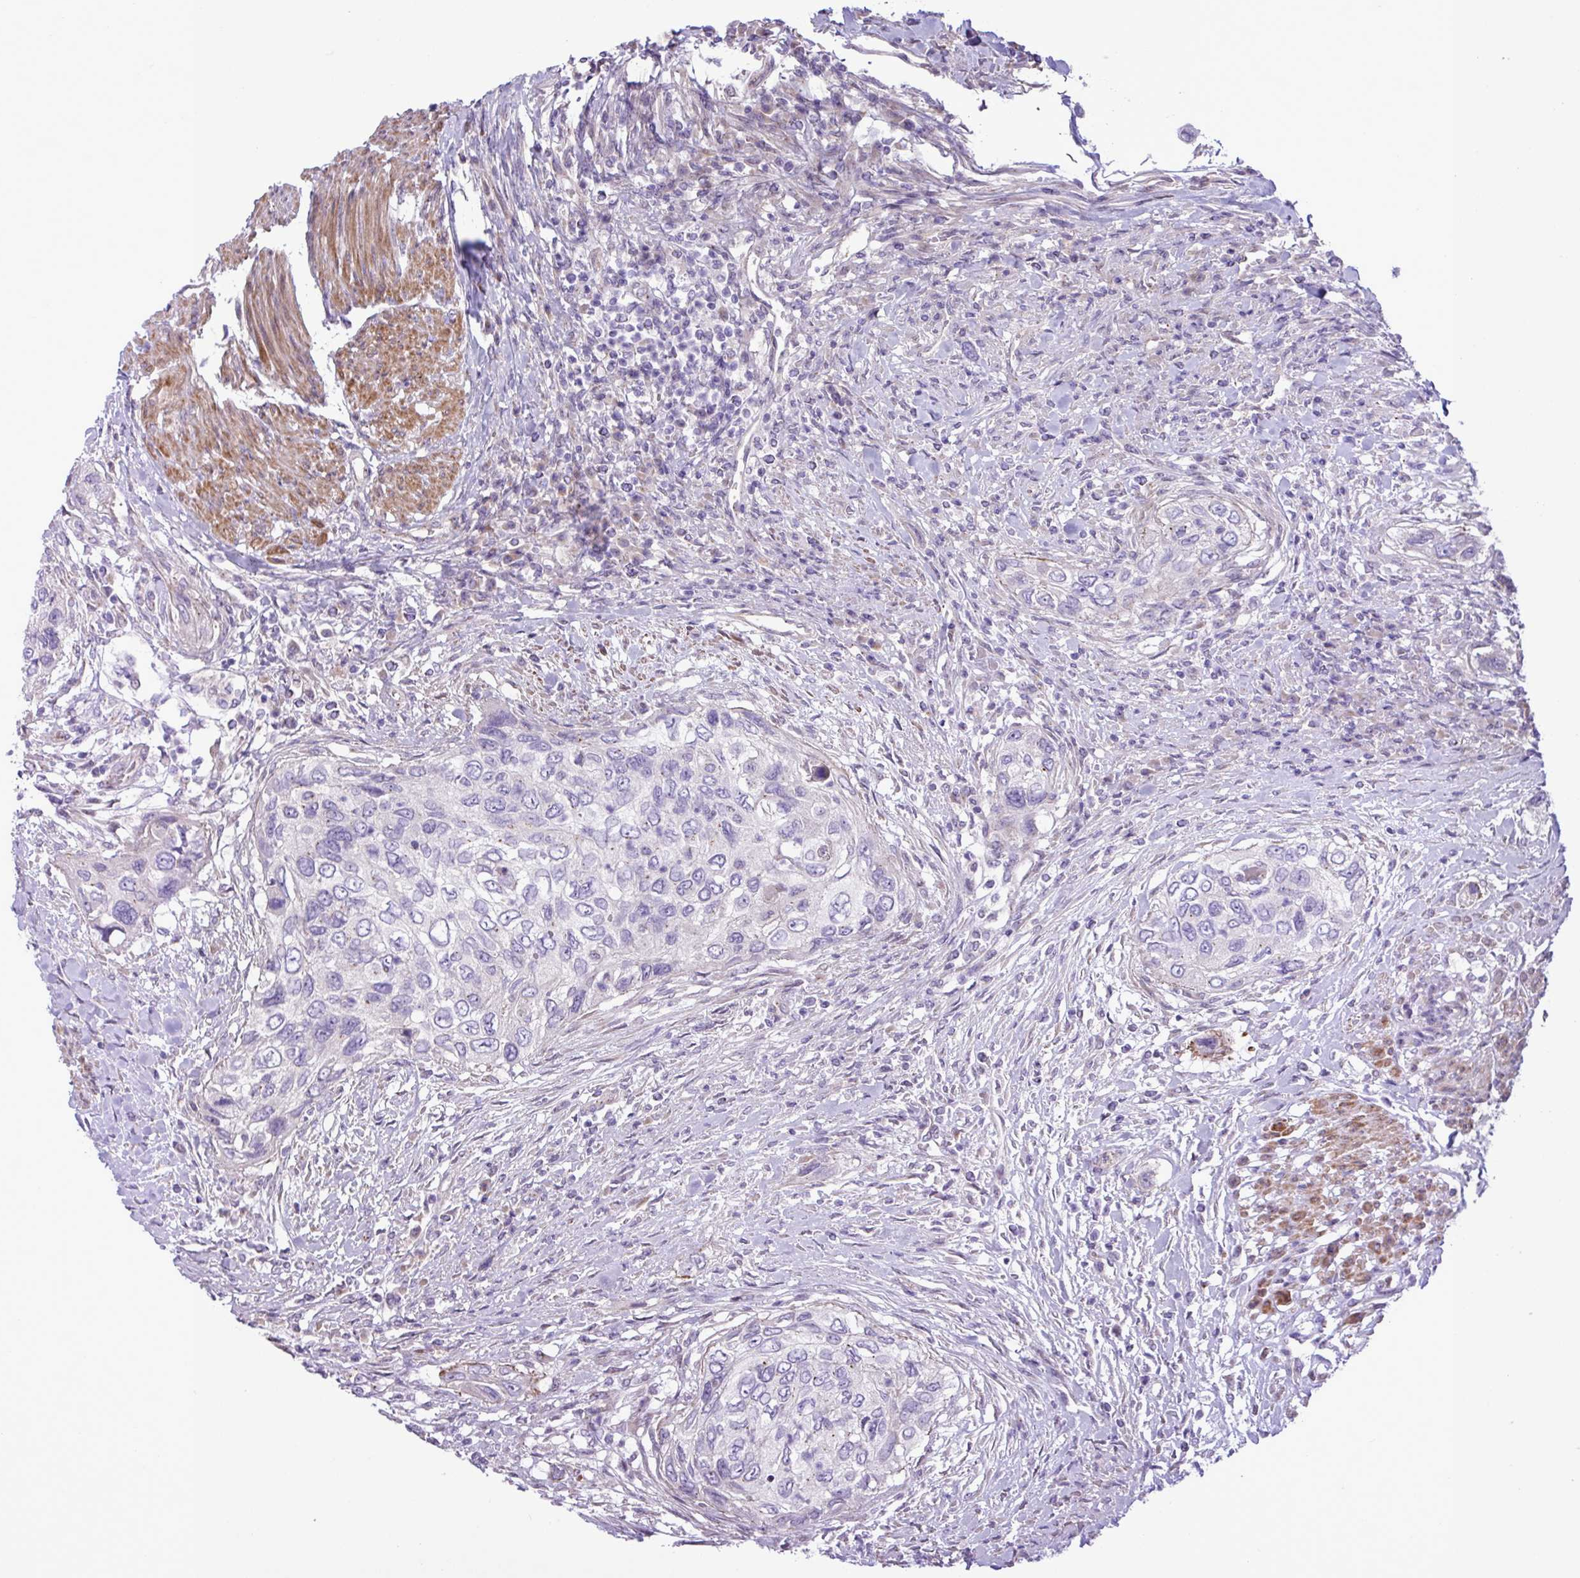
{"staining": {"intensity": "negative", "quantity": "none", "location": "none"}, "tissue": "urothelial cancer", "cell_type": "Tumor cells", "image_type": "cancer", "snomed": [{"axis": "morphology", "description": "Urothelial carcinoma, High grade"}, {"axis": "topography", "description": "Urinary bladder"}], "caption": "Human urothelial cancer stained for a protein using immunohistochemistry (IHC) displays no expression in tumor cells.", "gene": "SPINK8", "patient": {"sex": "female", "age": 60}}